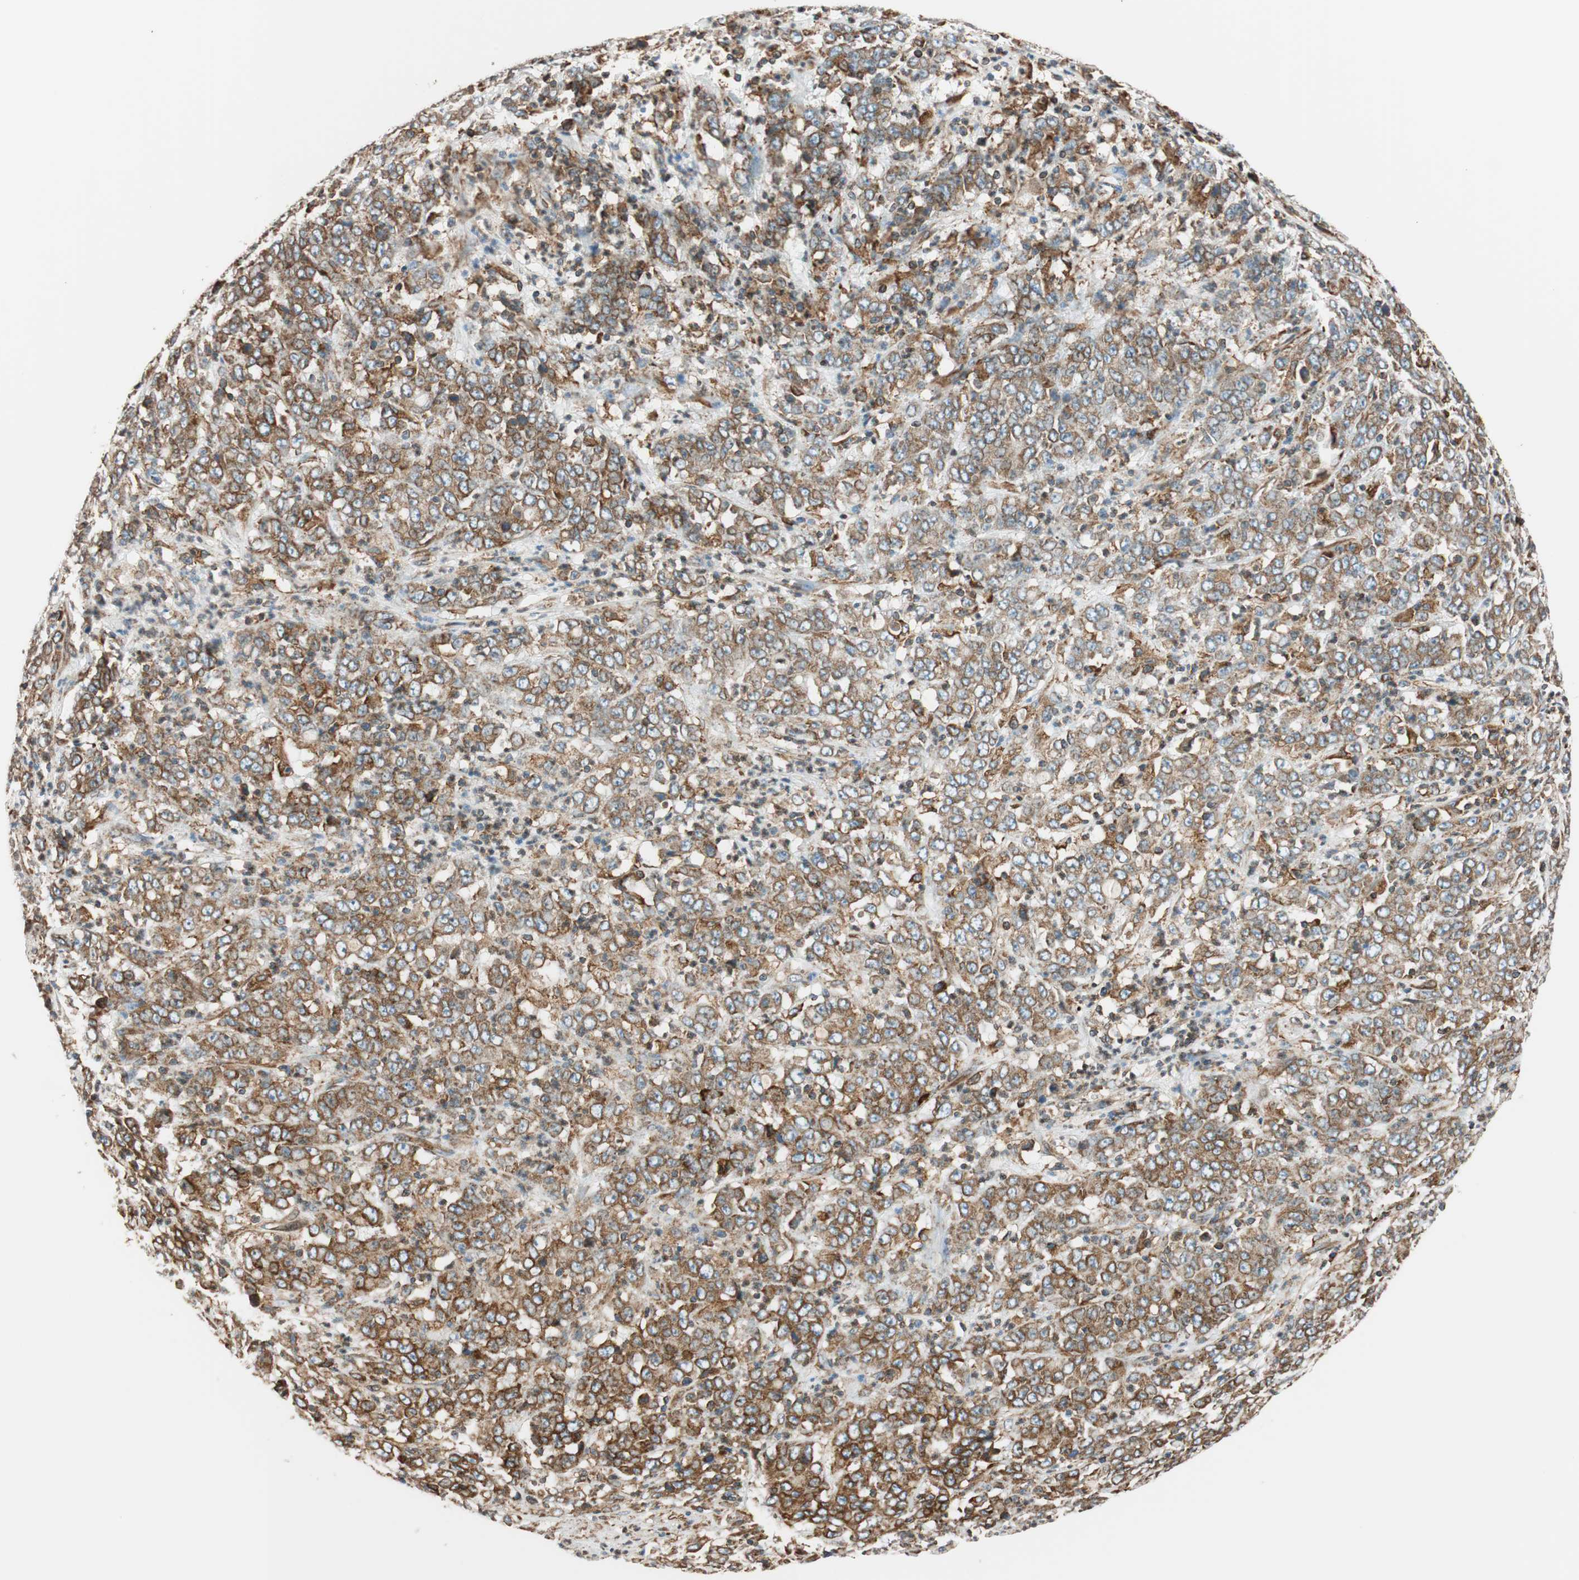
{"staining": {"intensity": "moderate", "quantity": ">75%", "location": "cytoplasmic/membranous"}, "tissue": "stomach cancer", "cell_type": "Tumor cells", "image_type": "cancer", "snomed": [{"axis": "morphology", "description": "Adenocarcinoma, NOS"}, {"axis": "topography", "description": "Stomach, lower"}], "caption": "DAB (3,3'-diaminobenzidine) immunohistochemical staining of human stomach cancer displays moderate cytoplasmic/membranous protein expression in about >75% of tumor cells.", "gene": "PRKCSH", "patient": {"sex": "female", "age": 71}}